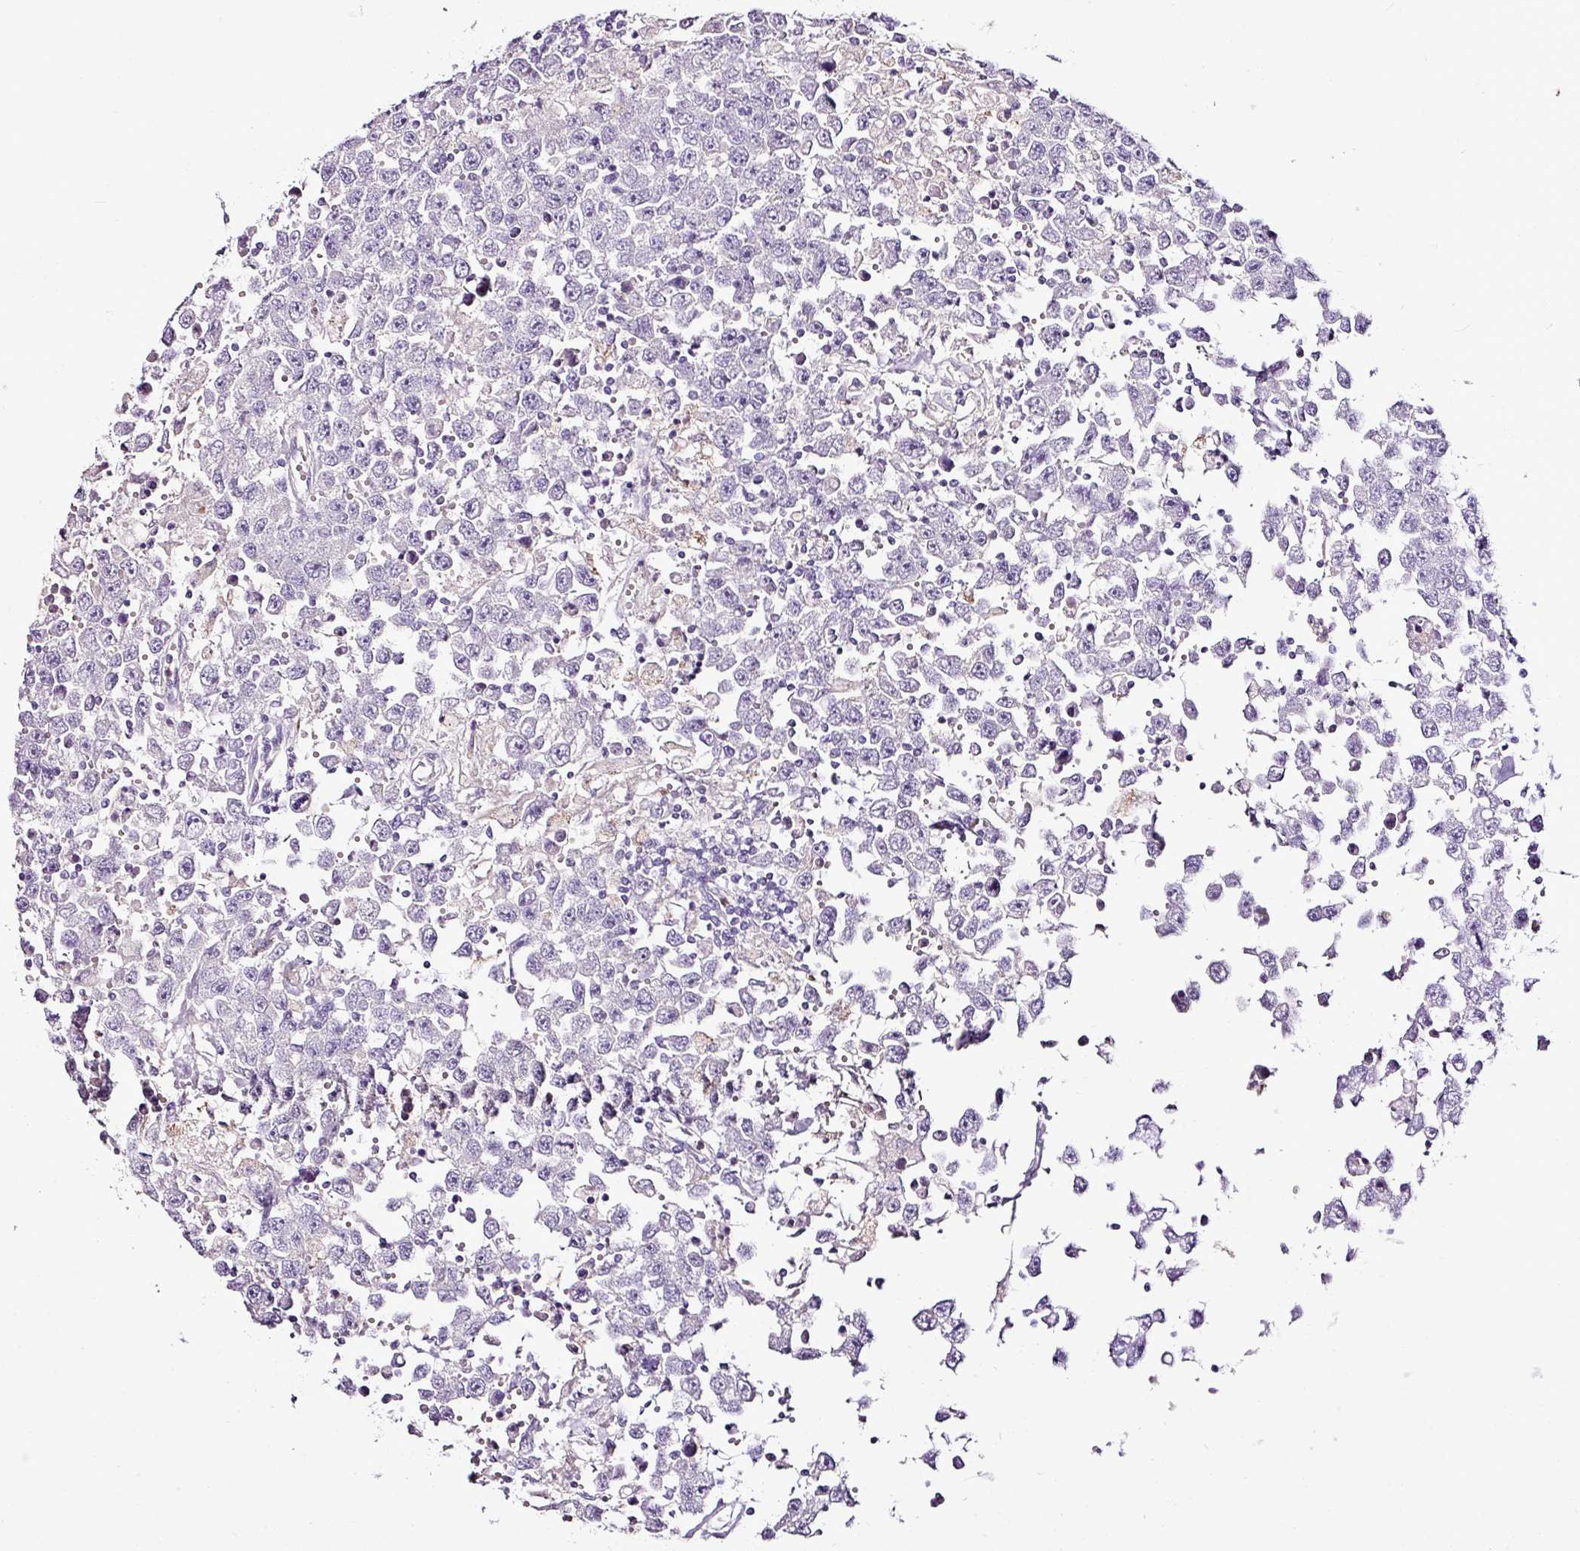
{"staining": {"intensity": "negative", "quantity": "none", "location": "none"}, "tissue": "testis cancer", "cell_type": "Tumor cells", "image_type": "cancer", "snomed": [{"axis": "morphology", "description": "Carcinoma, Embryonal, NOS"}, {"axis": "topography", "description": "Testis"}], "caption": "This is an IHC photomicrograph of human embryonal carcinoma (testis). There is no staining in tumor cells.", "gene": "ESR1", "patient": {"sex": "male", "age": 83}}